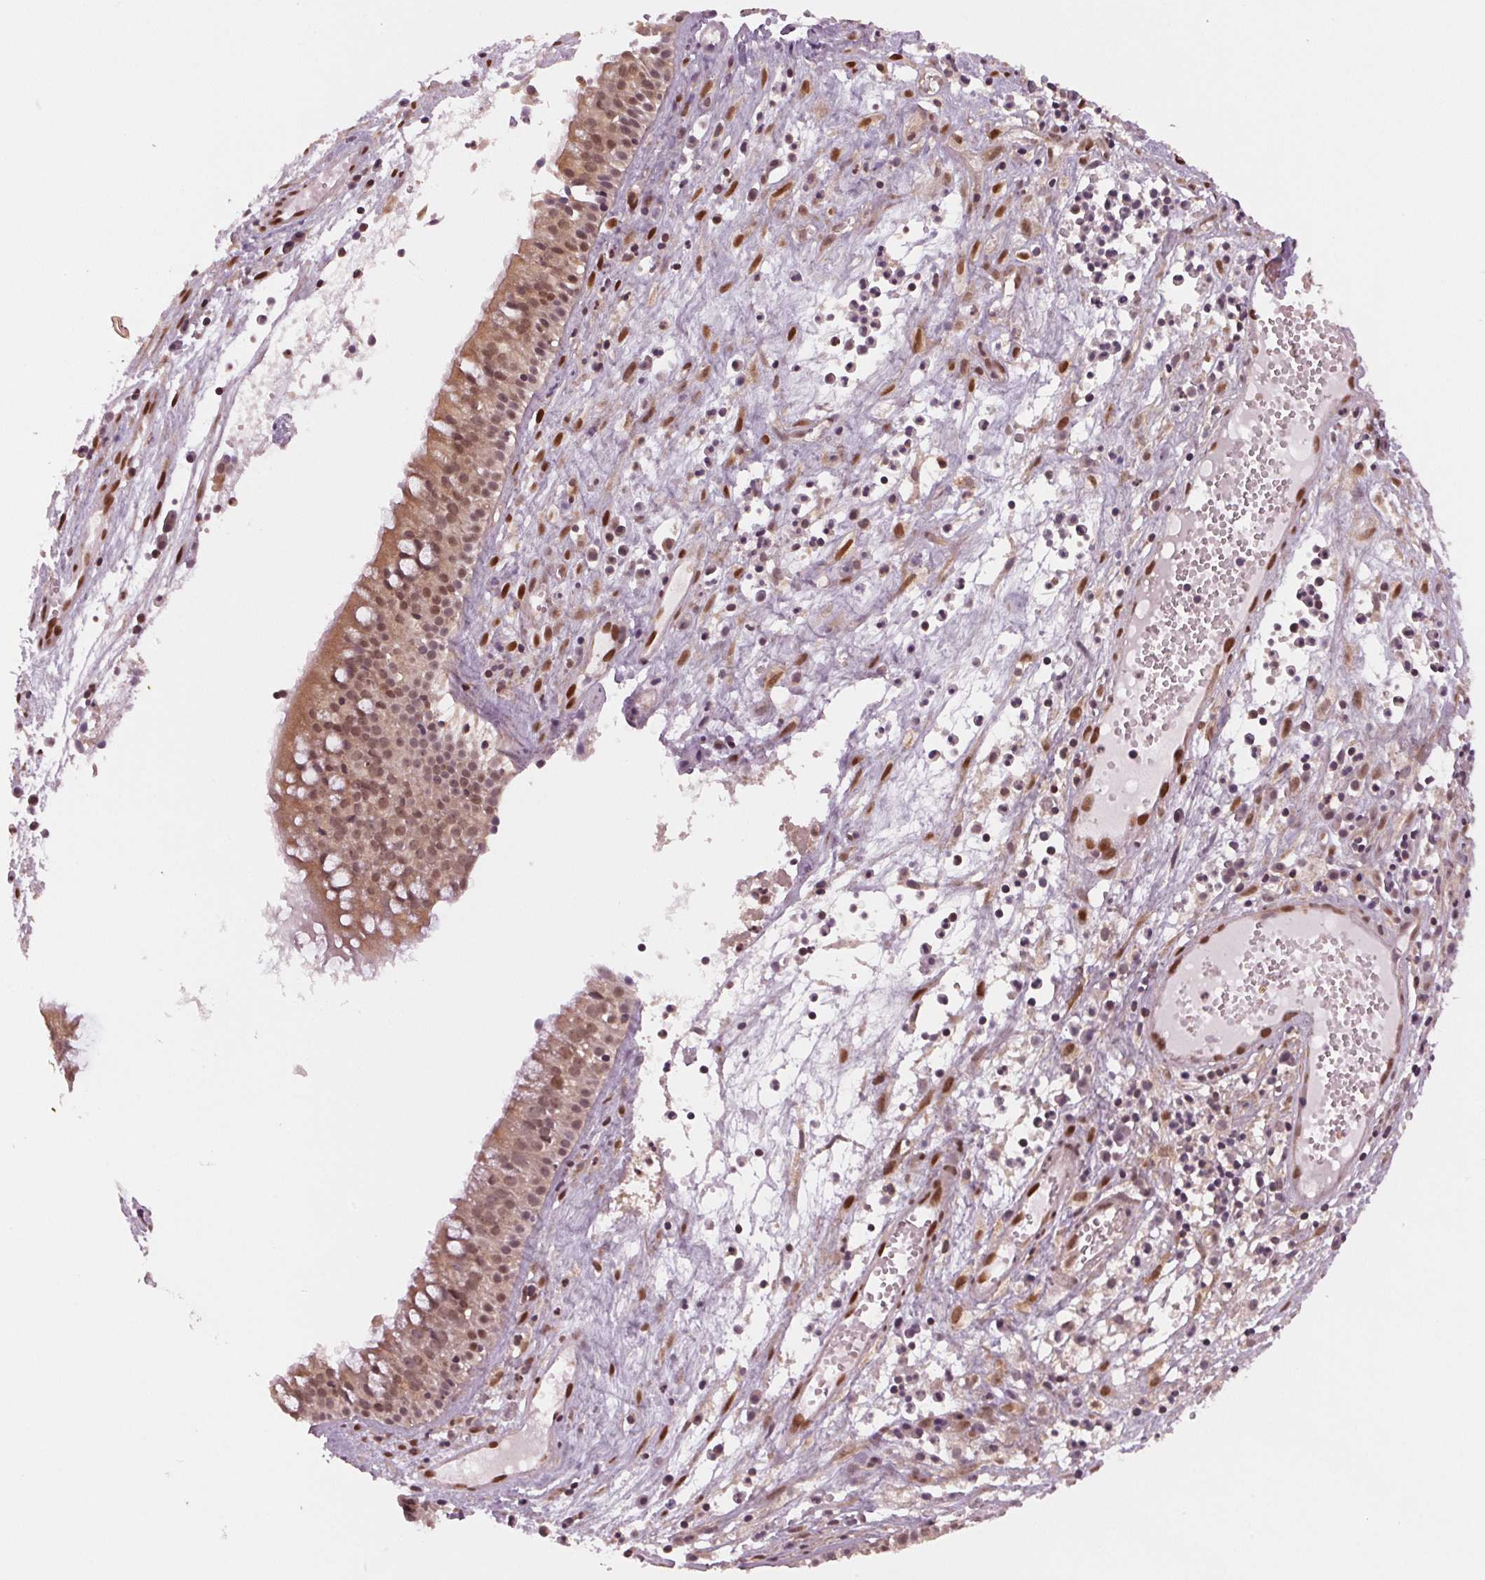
{"staining": {"intensity": "moderate", "quantity": ">75%", "location": "cytoplasmic/membranous,nuclear"}, "tissue": "nasopharynx", "cell_type": "Respiratory epithelial cells", "image_type": "normal", "snomed": [{"axis": "morphology", "description": "Normal tissue, NOS"}, {"axis": "topography", "description": "Nasopharynx"}], "caption": "Respiratory epithelial cells display medium levels of moderate cytoplasmic/membranous,nuclear positivity in approximately >75% of cells in unremarkable nasopharynx.", "gene": "STAT3", "patient": {"sex": "male", "age": 31}}